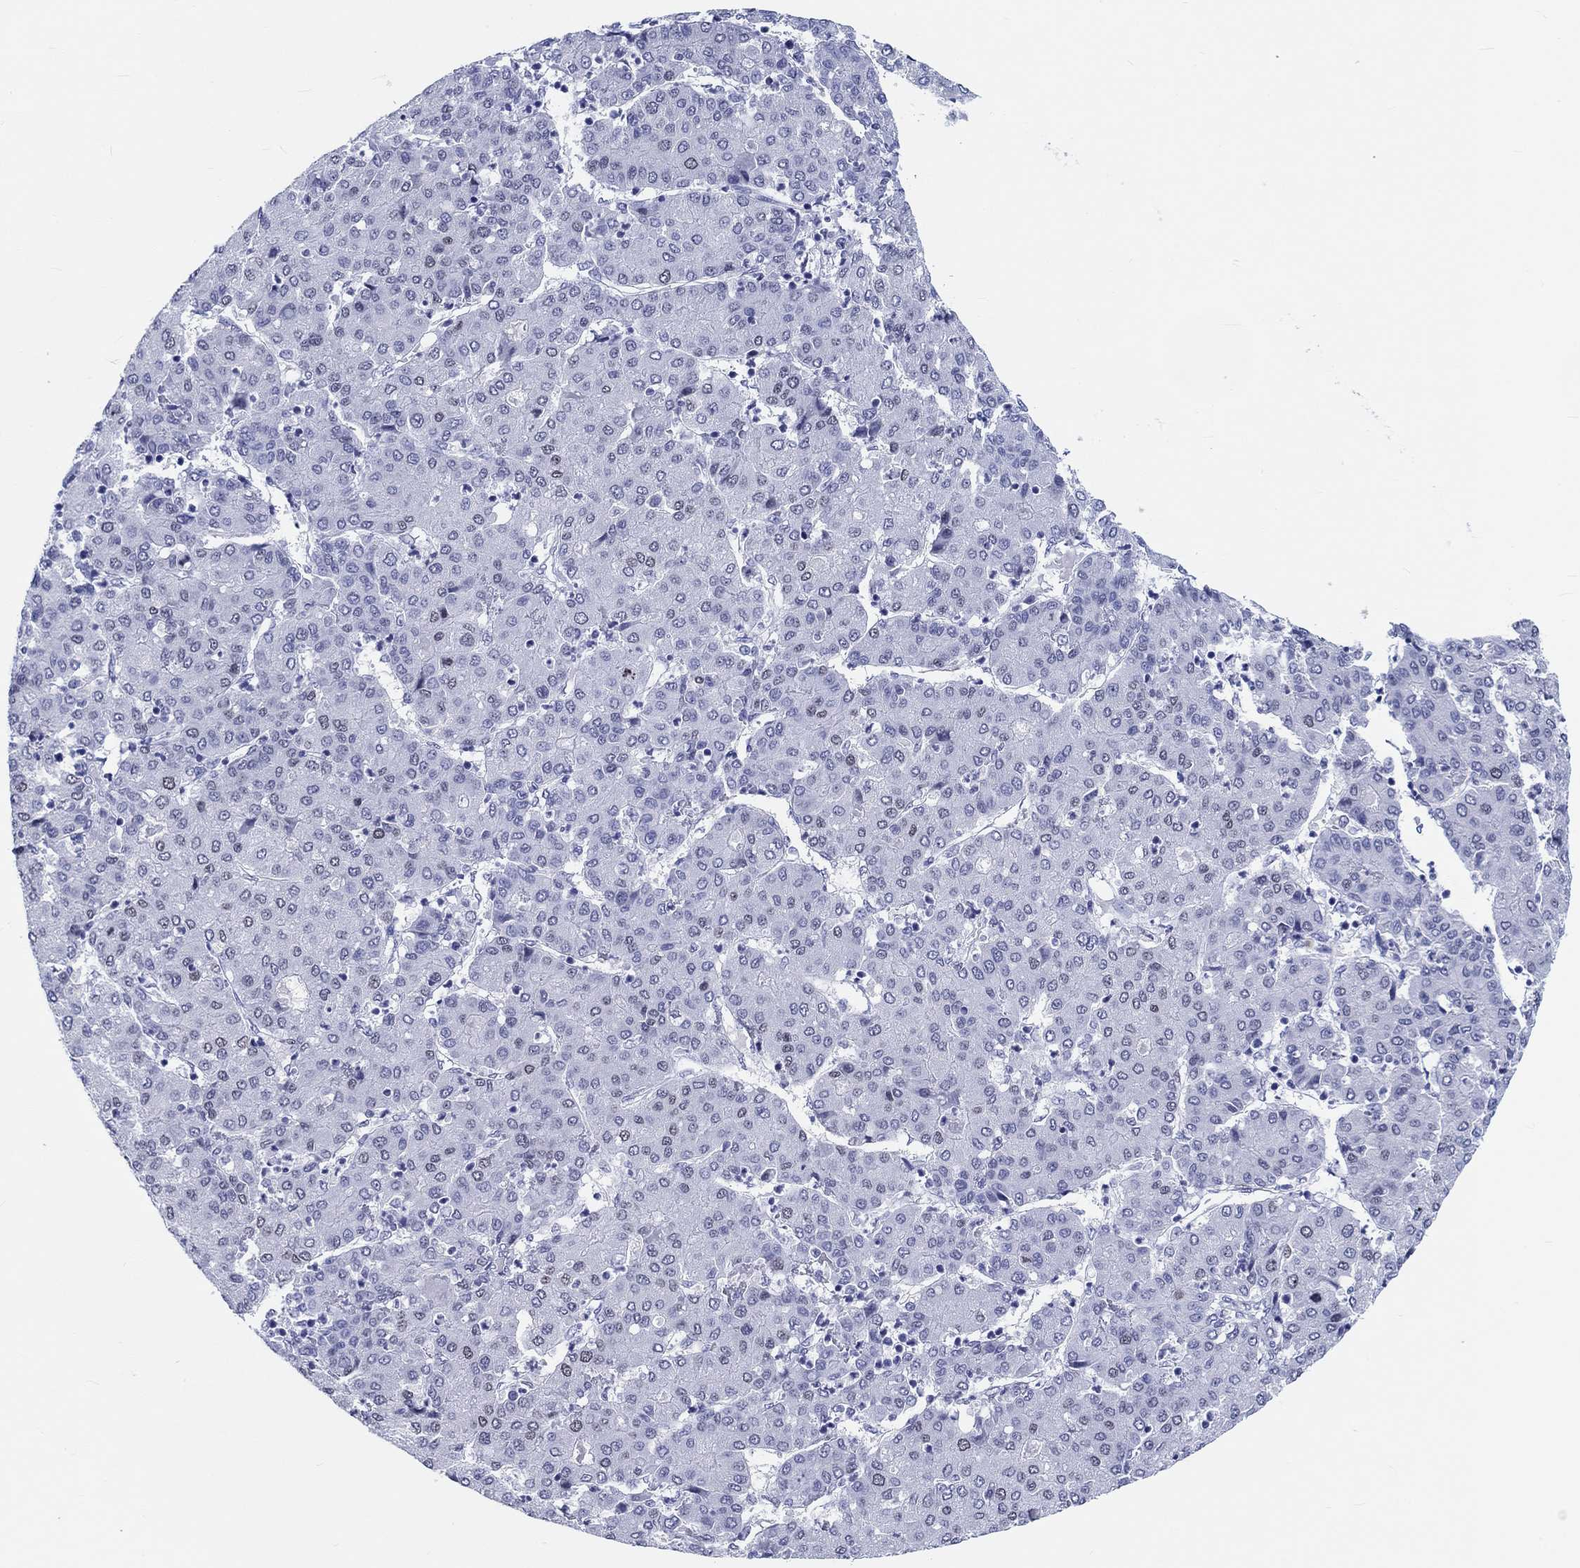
{"staining": {"intensity": "negative", "quantity": "none", "location": "none"}, "tissue": "liver cancer", "cell_type": "Tumor cells", "image_type": "cancer", "snomed": [{"axis": "morphology", "description": "Carcinoma, Hepatocellular, NOS"}, {"axis": "topography", "description": "Liver"}], "caption": "An image of hepatocellular carcinoma (liver) stained for a protein reveals no brown staining in tumor cells.", "gene": "H1-1", "patient": {"sex": "male", "age": 65}}